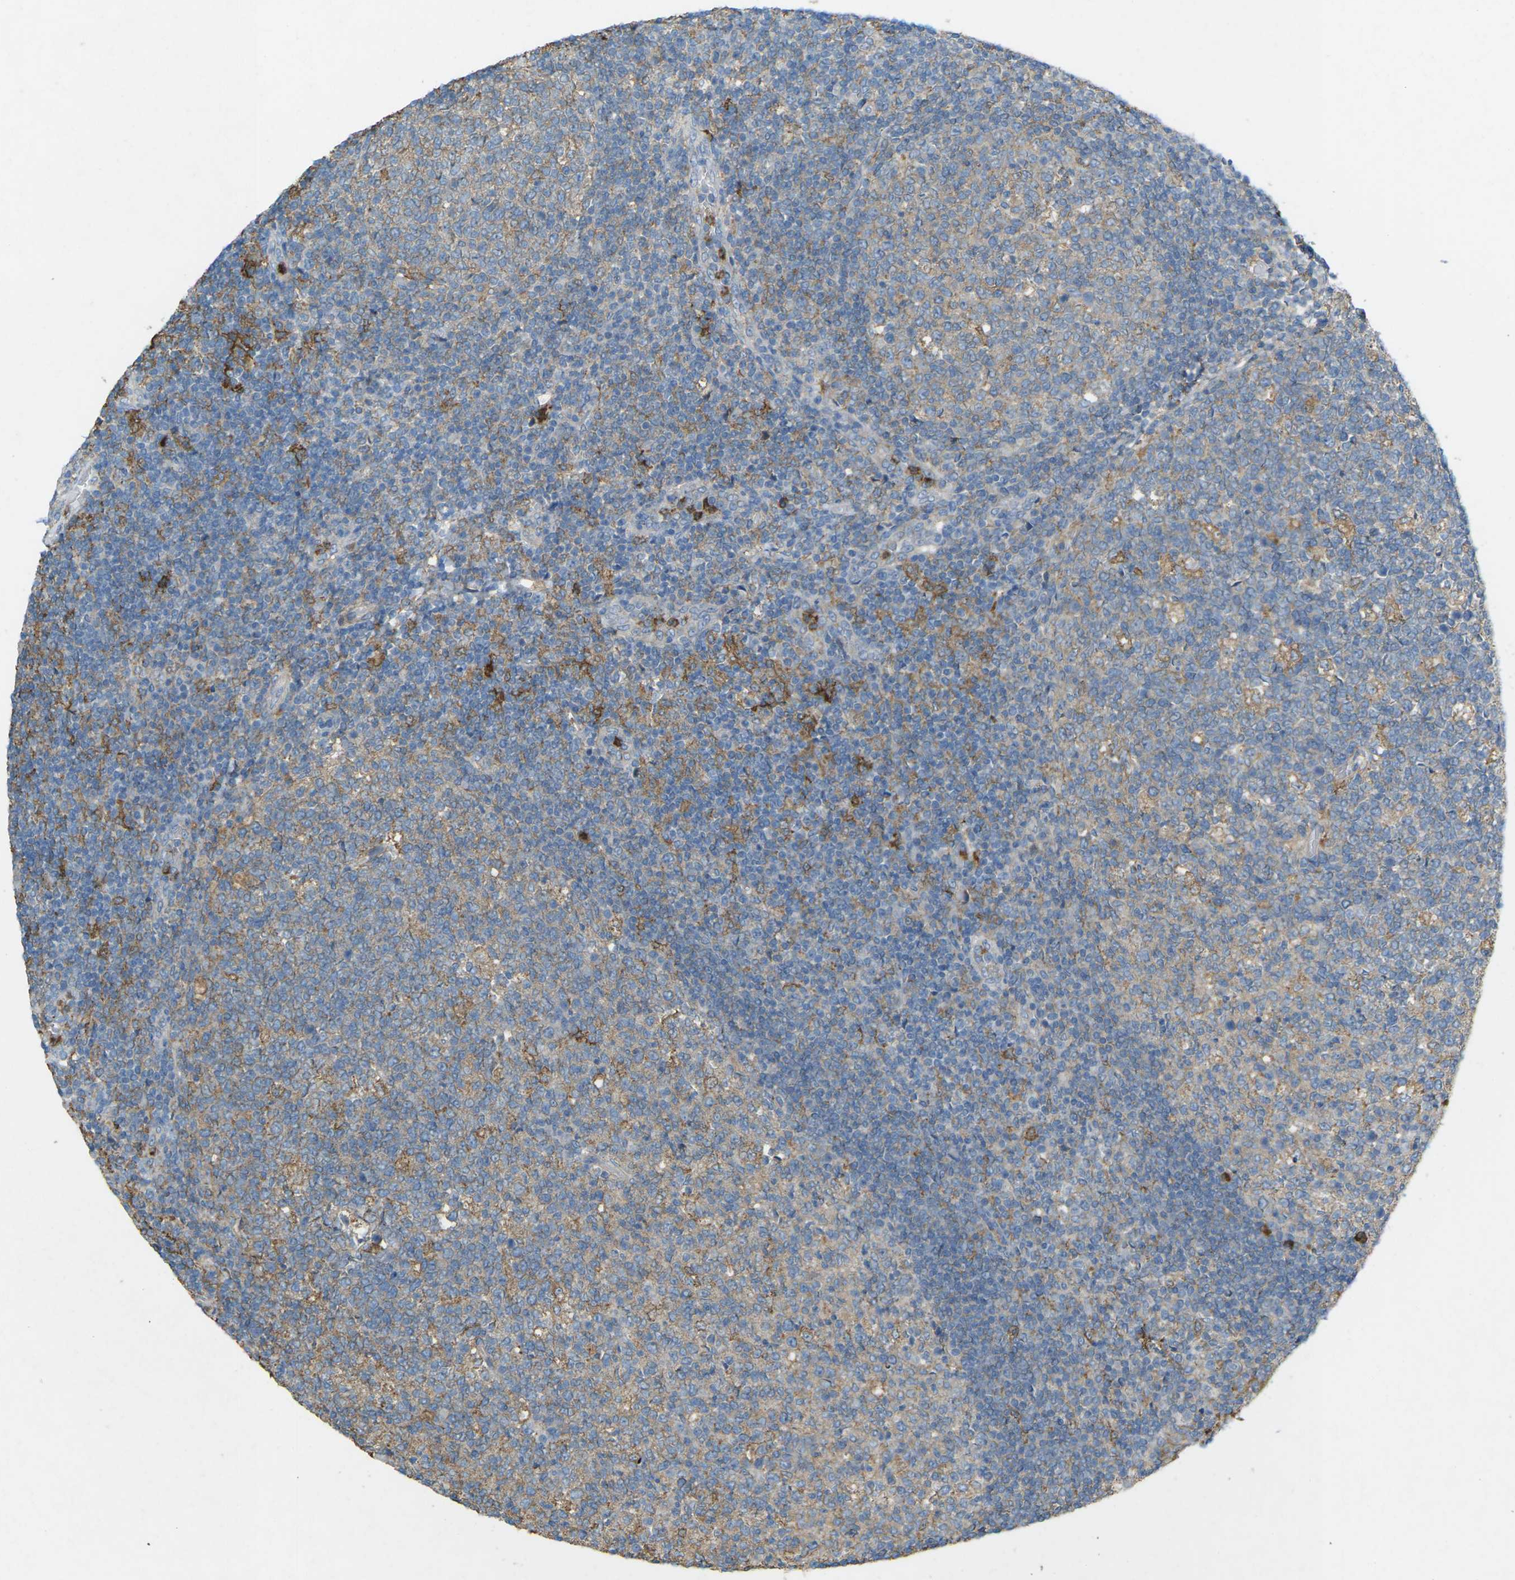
{"staining": {"intensity": "weak", "quantity": ">75%", "location": "cytoplasmic/membranous"}, "tissue": "tonsil", "cell_type": "Germinal center cells", "image_type": "normal", "snomed": [{"axis": "morphology", "description": "Normal tissue, NOS"}, {"axis": "topography", "description": "Tonsil"}], "caption": "Tonsil stained for a protein shows weak cytoplasmic/membranous positivity in germinal center cells. Nuclei are stained in blue.", "gene": "STK11", "patient": {"sex": "female", "age": 19}}